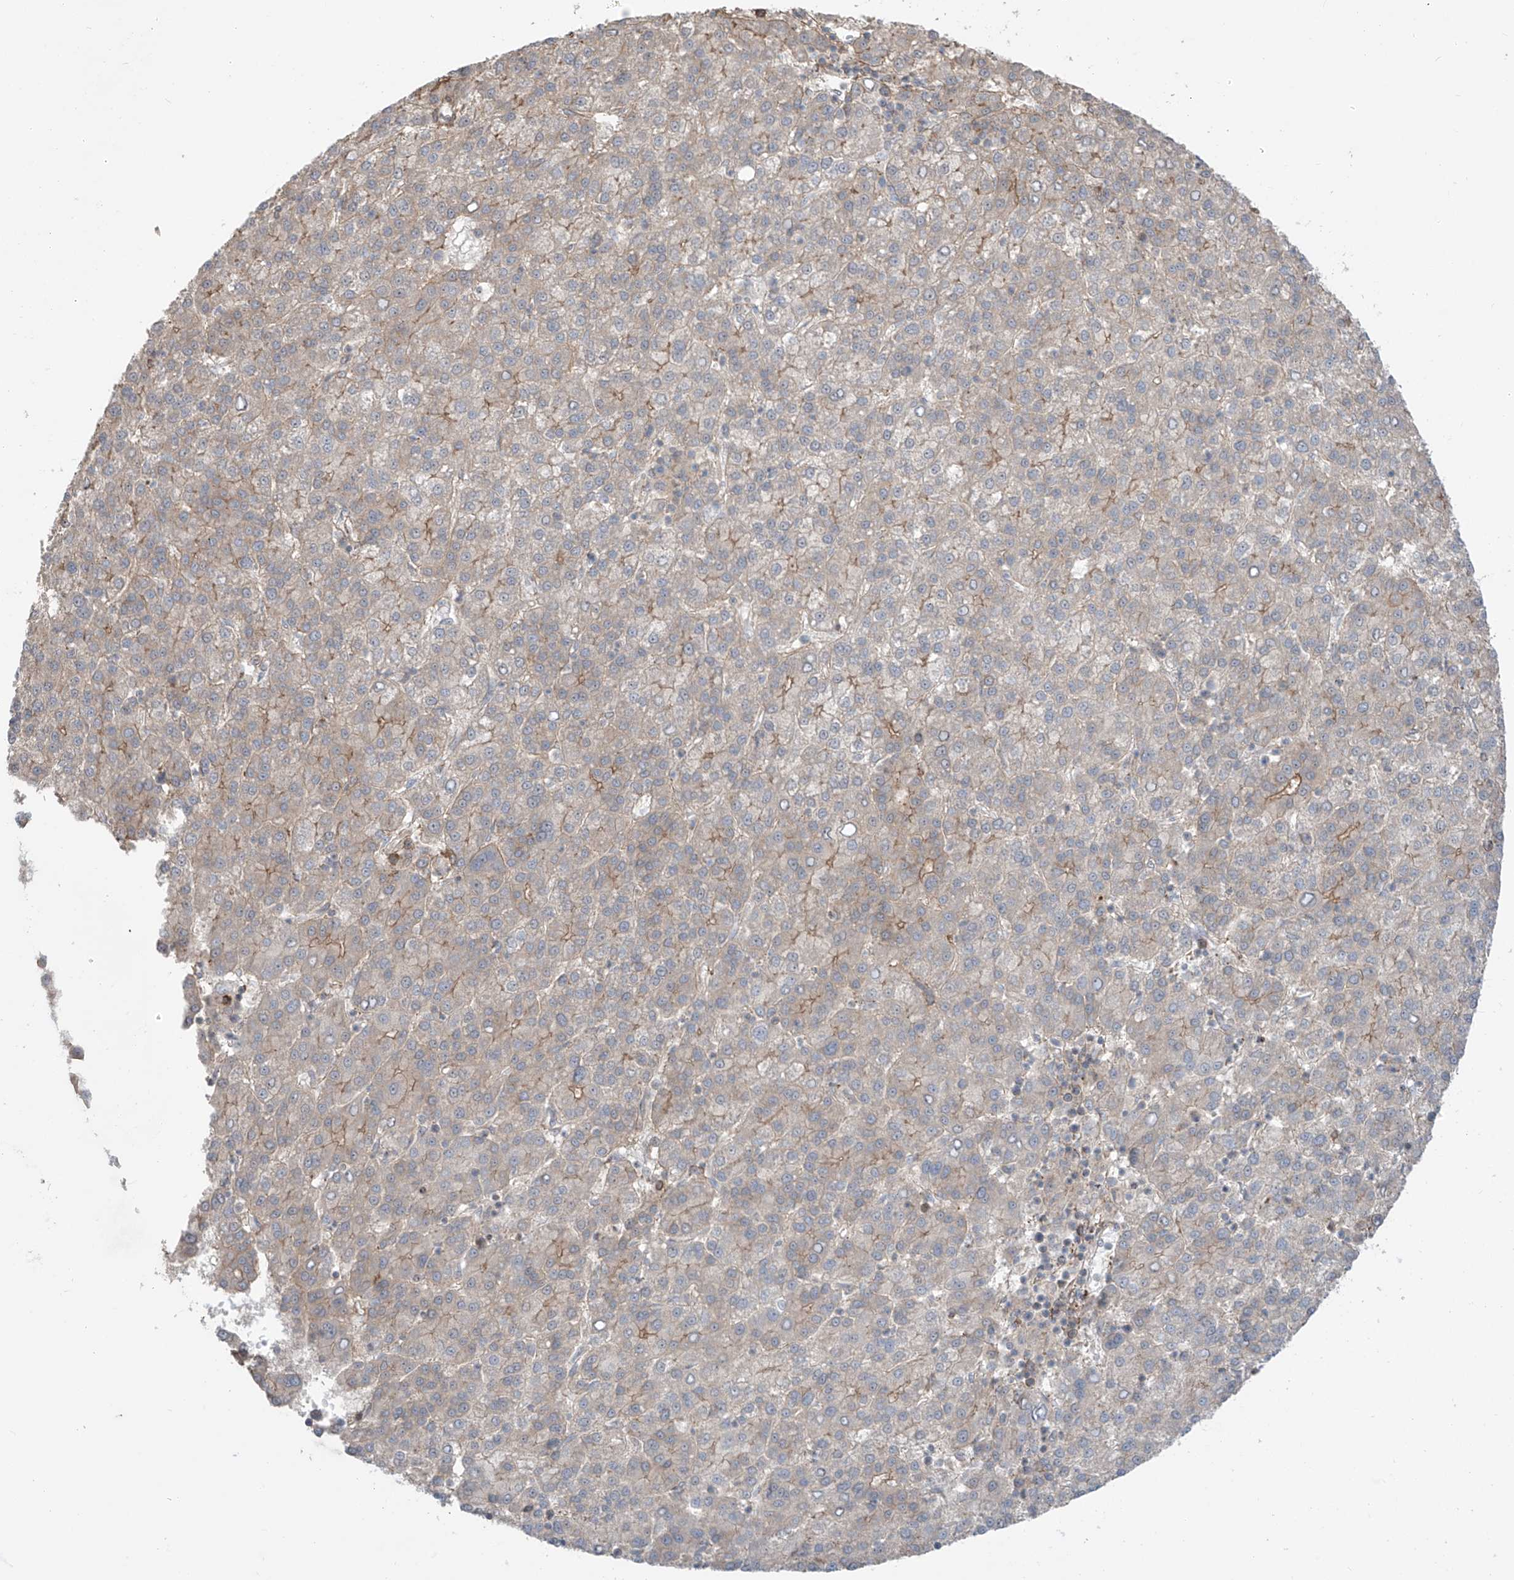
{"staining": {"intensity": "moderate", "quantity": "<25%", "location": "cytoplasmic/membranous"}, "tissue": "liver cancer", "cell_type": "Tumor cells", "image_type": "cancer", "snomed": [{"axis": "morphology", "description": "Carcinoma, Hepatocellular, NOS"}, {"axis": "topography", "description": "Liver"}], "caption": "The histopathology image demonstrates staining of liver cancer (hepatocellular carcinoma), revealing moderate cytoplasmic/membranous protein expression (brown color) within tumor cells. (brown staining indicates protein expression, while blue staining denotes nuclei).", "gene": "LRRC74A", "patient": {"sex": "female", "age": 58}}